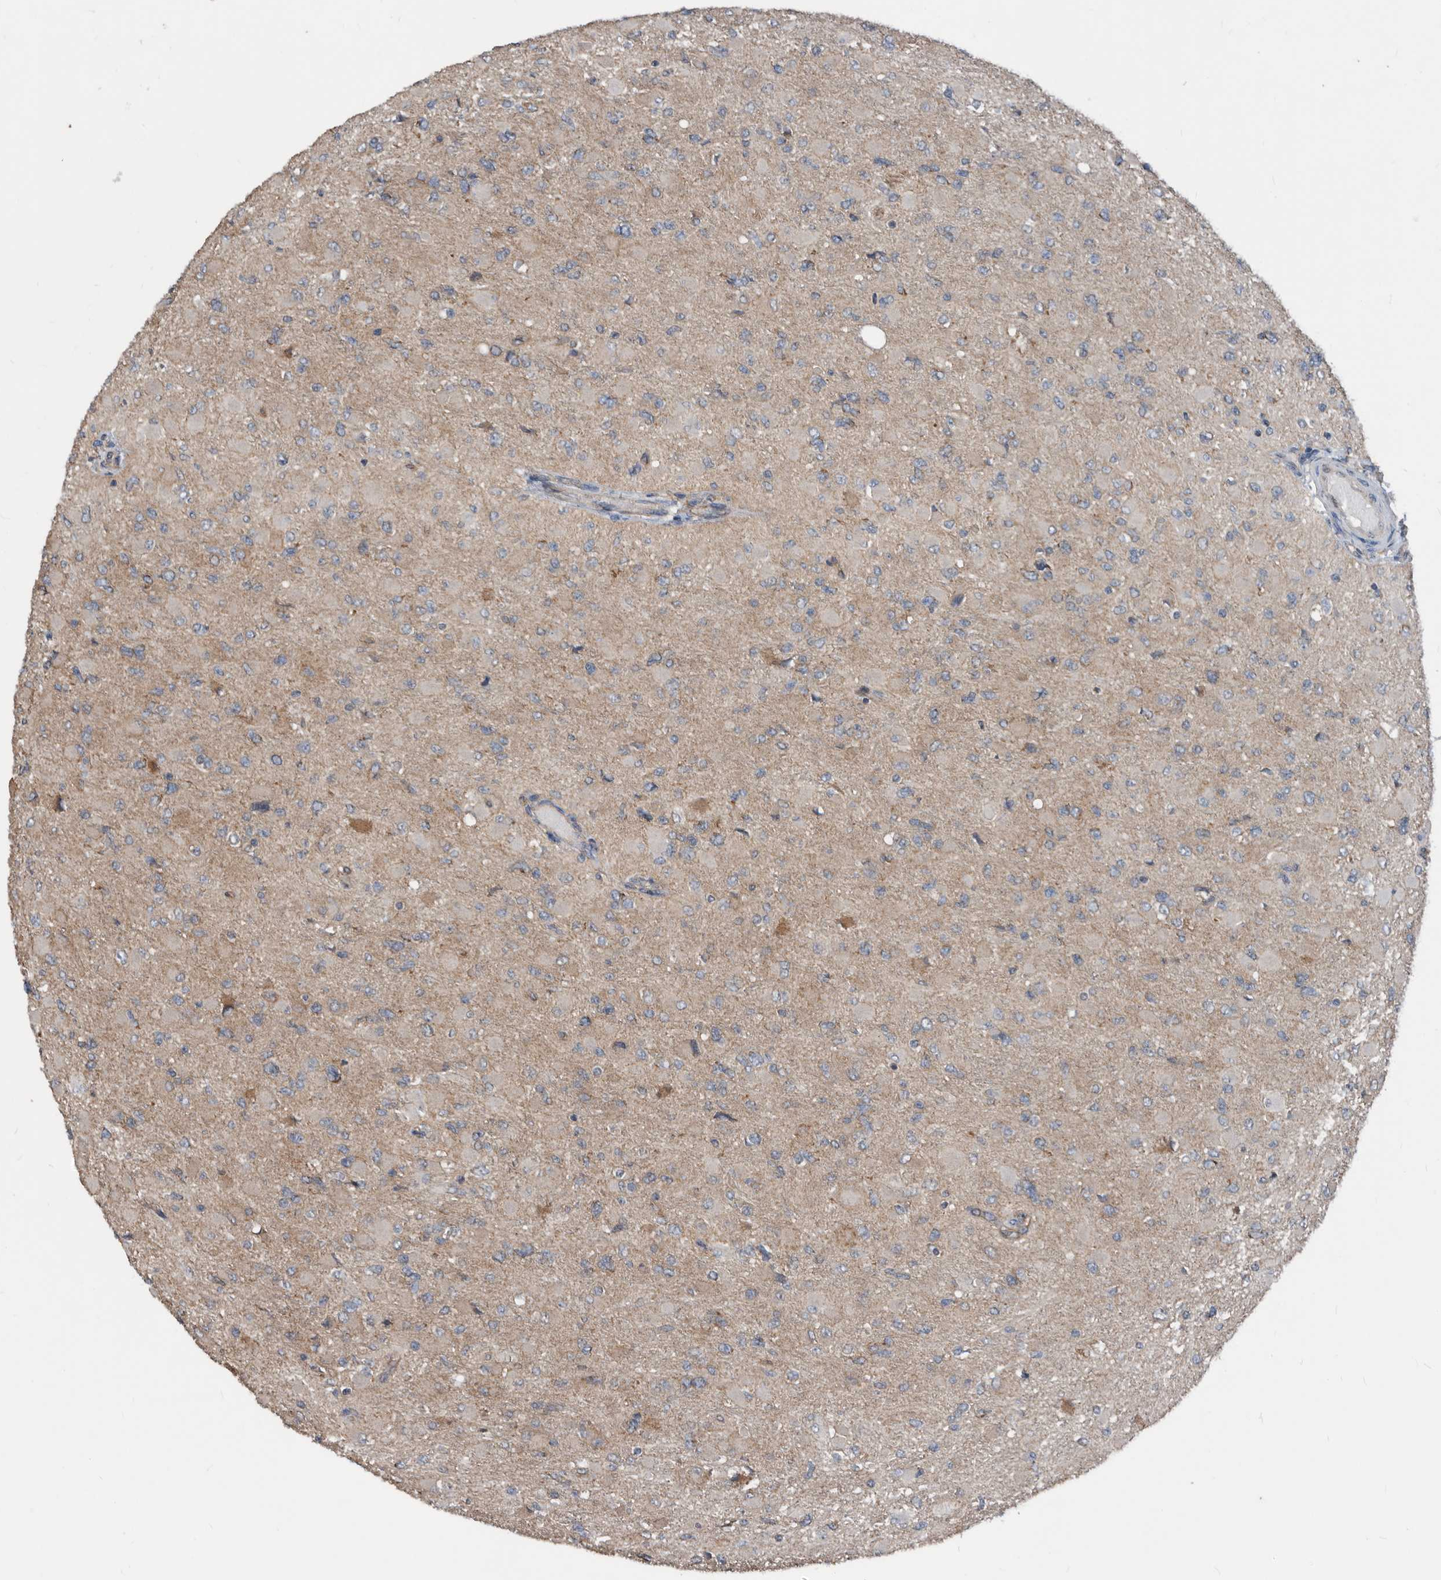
{"staining": {"intensity": "negative", "quantity": "none", "location": "none"}, "tissue": "glioma", "cell_type": "Tumor cells", "image_type": "cancer", "snomed": [{"axis": "morphology", "description": "Glioma, malignant, High grade"}, {"axis": "topography", "description": "Cerebral cortex"}], "caption": "High magnification brightfield microscopy of glioma stained with DAB (3,3'-diaminobenzidine) (brown) and counterstained with hematoxylin (blue): tumor cells show no significant expression. (DAB immunohistochemistry (IHC), high magnification).", "gene": "AFAP1", "patient": {"sex": "female", "age": 36}}